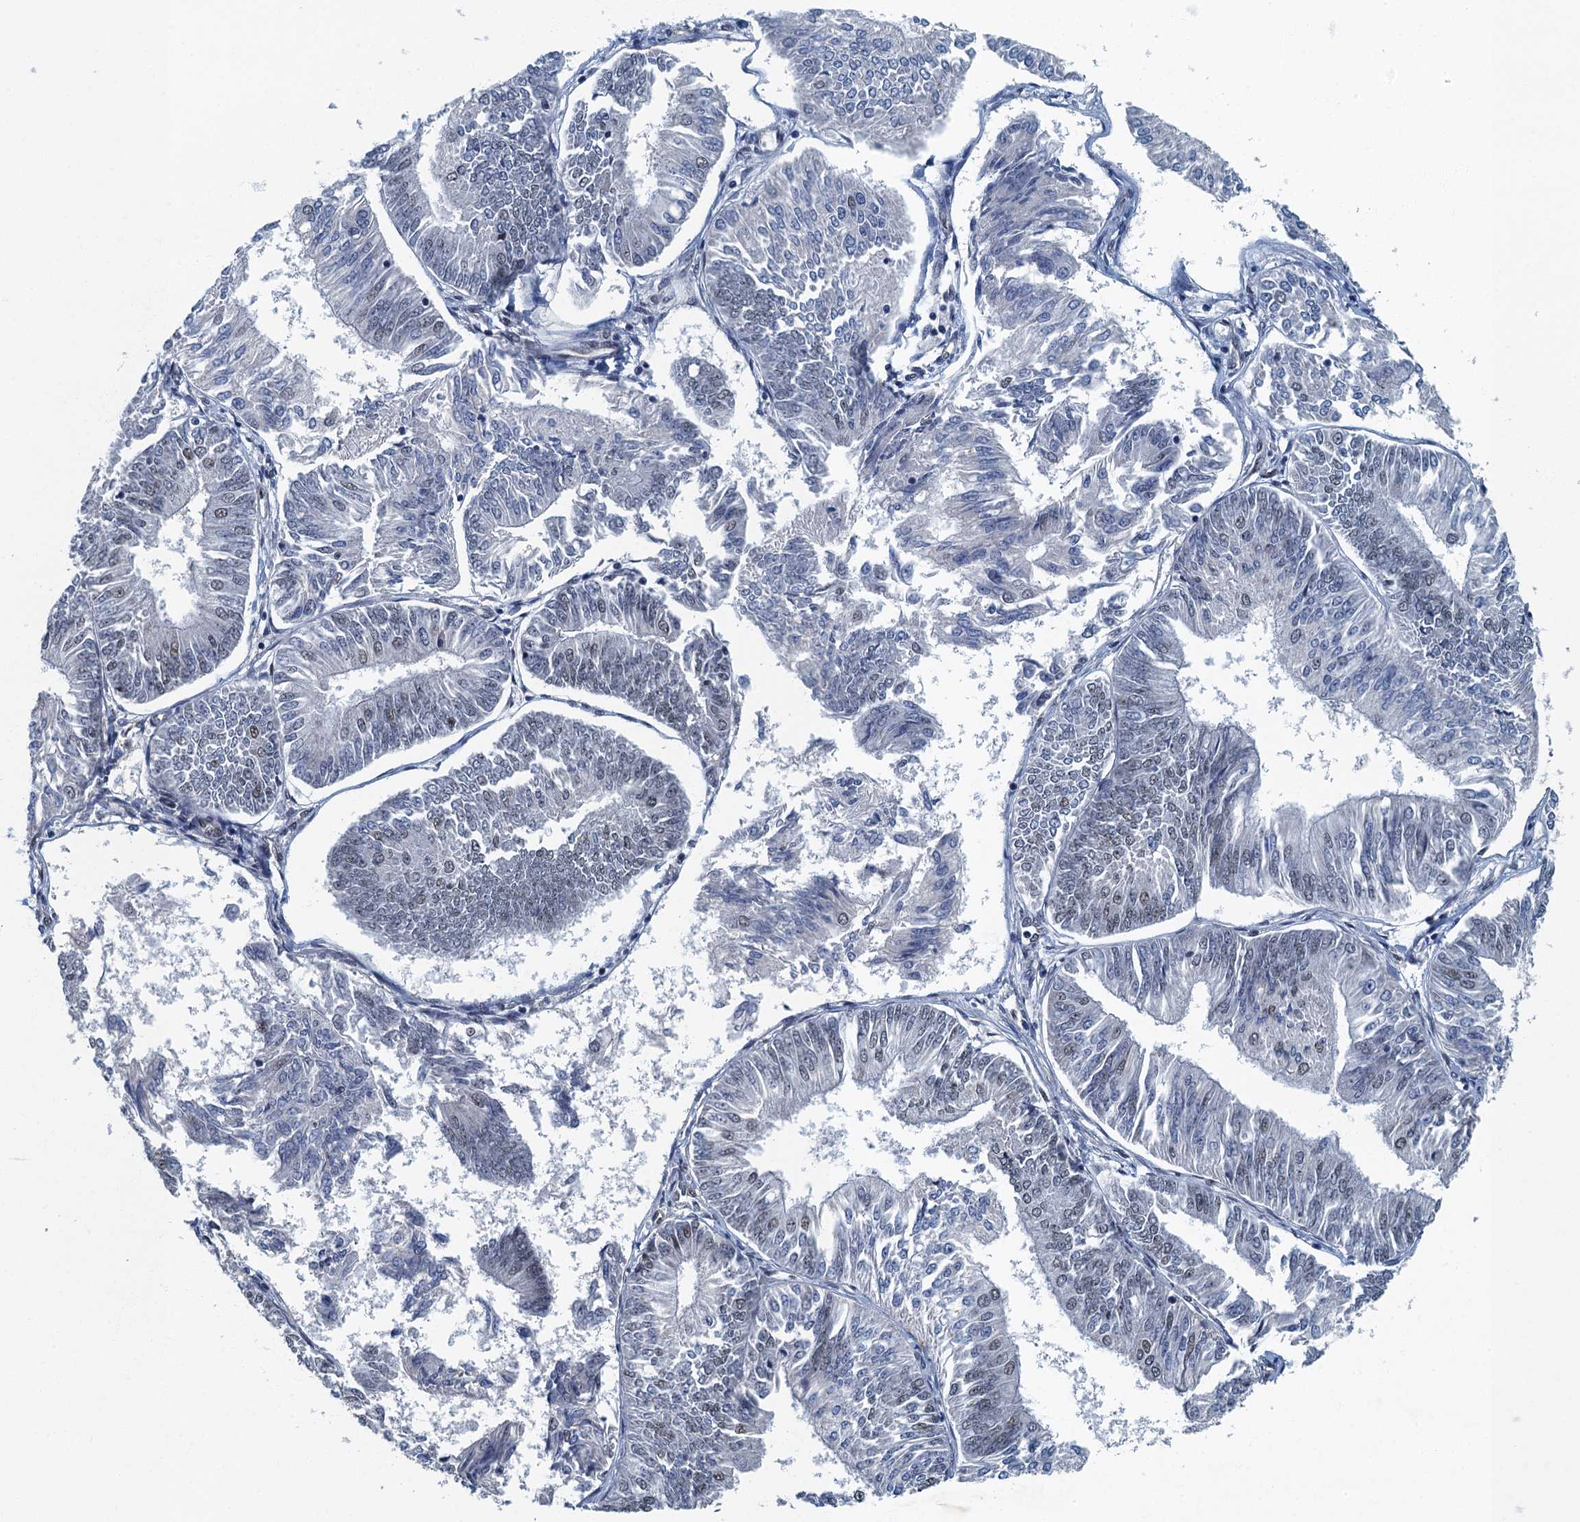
{"staining": {"intensity": "weak", "quantity": "<25%", "location": "nuclear"}, "tissue": "endometrial cancer", "cell_type": "Tumor cells", "image_type": "cancer", "snomed": [{"axis": "morphology", "description": "Adenocarcinoma, NOS"}, {"axis": "topography", "description": "Endometrium"}], "caption": "An immunohistochemistry (IHC) histopathology image of adenocarcinoma (endometrial) is shown. There is no staining in tumor cells of adenocarcinoma (endometrial).", "gene": "GADL1", "patient": {"sex": "female", "age": 58}}